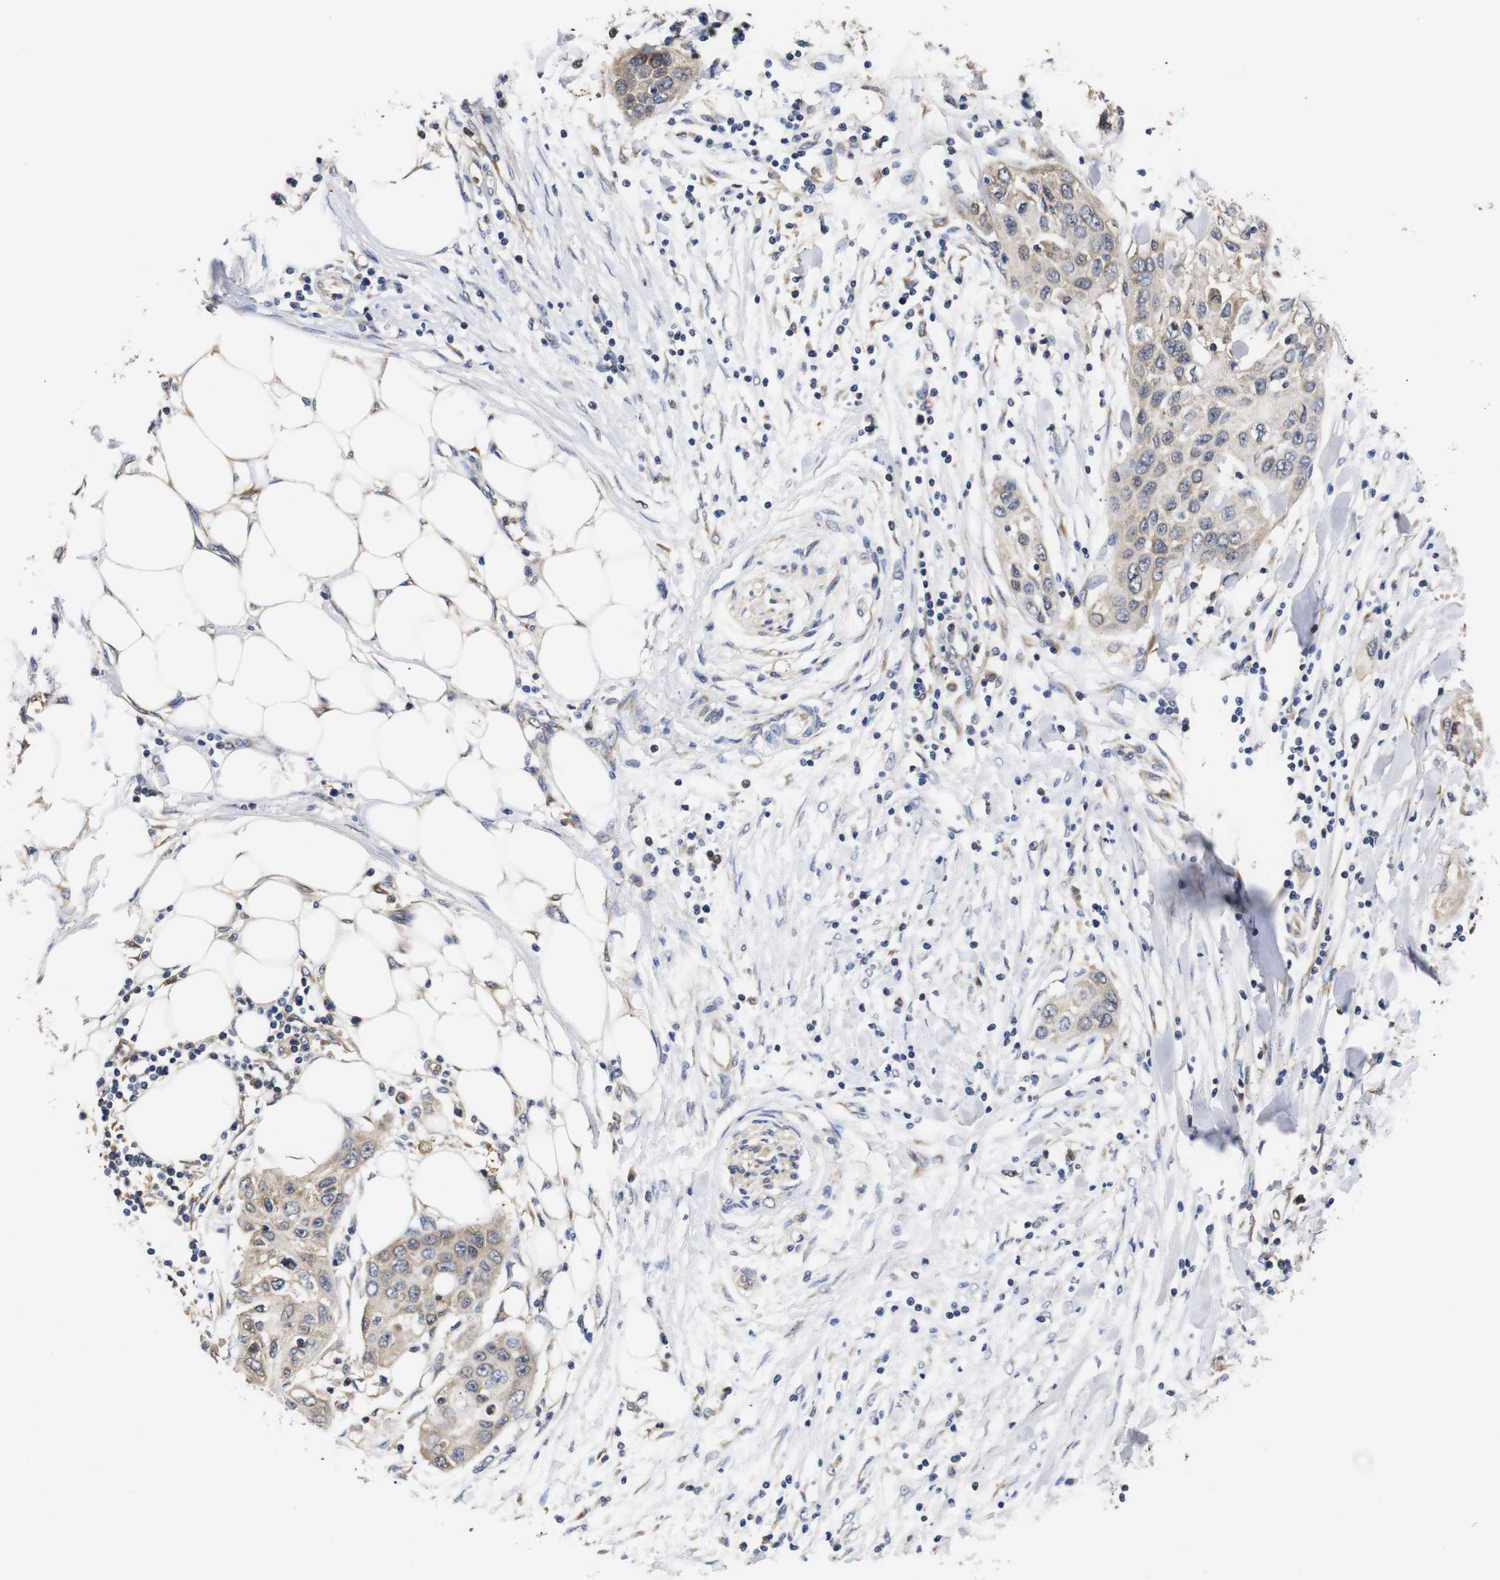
{"staining": {"intensity": "weak", "quantity": ">75%", "location": "cytoplasmic/membranous"}, "tissue": "pancreatic cancer", "cell_type": "Tumor cells", "image_type": "cancer", "snomed": [{"axis": "morphology", "description": "Adenocarcinoma, NOS"}, {"axis": "topography", "description": "Pancreas"}], "caption": "Pancreatic adenocarcinoma tissue exhibits weak cytoplasmic/membranous positivity in approximately >75% of tumor cells, visualized by immunohistochemistry. (DAB IHC with brightfield microscopy, high magnification).", "gene": "LRRCC1", "patient": {"sex": "female", "age": 70}}